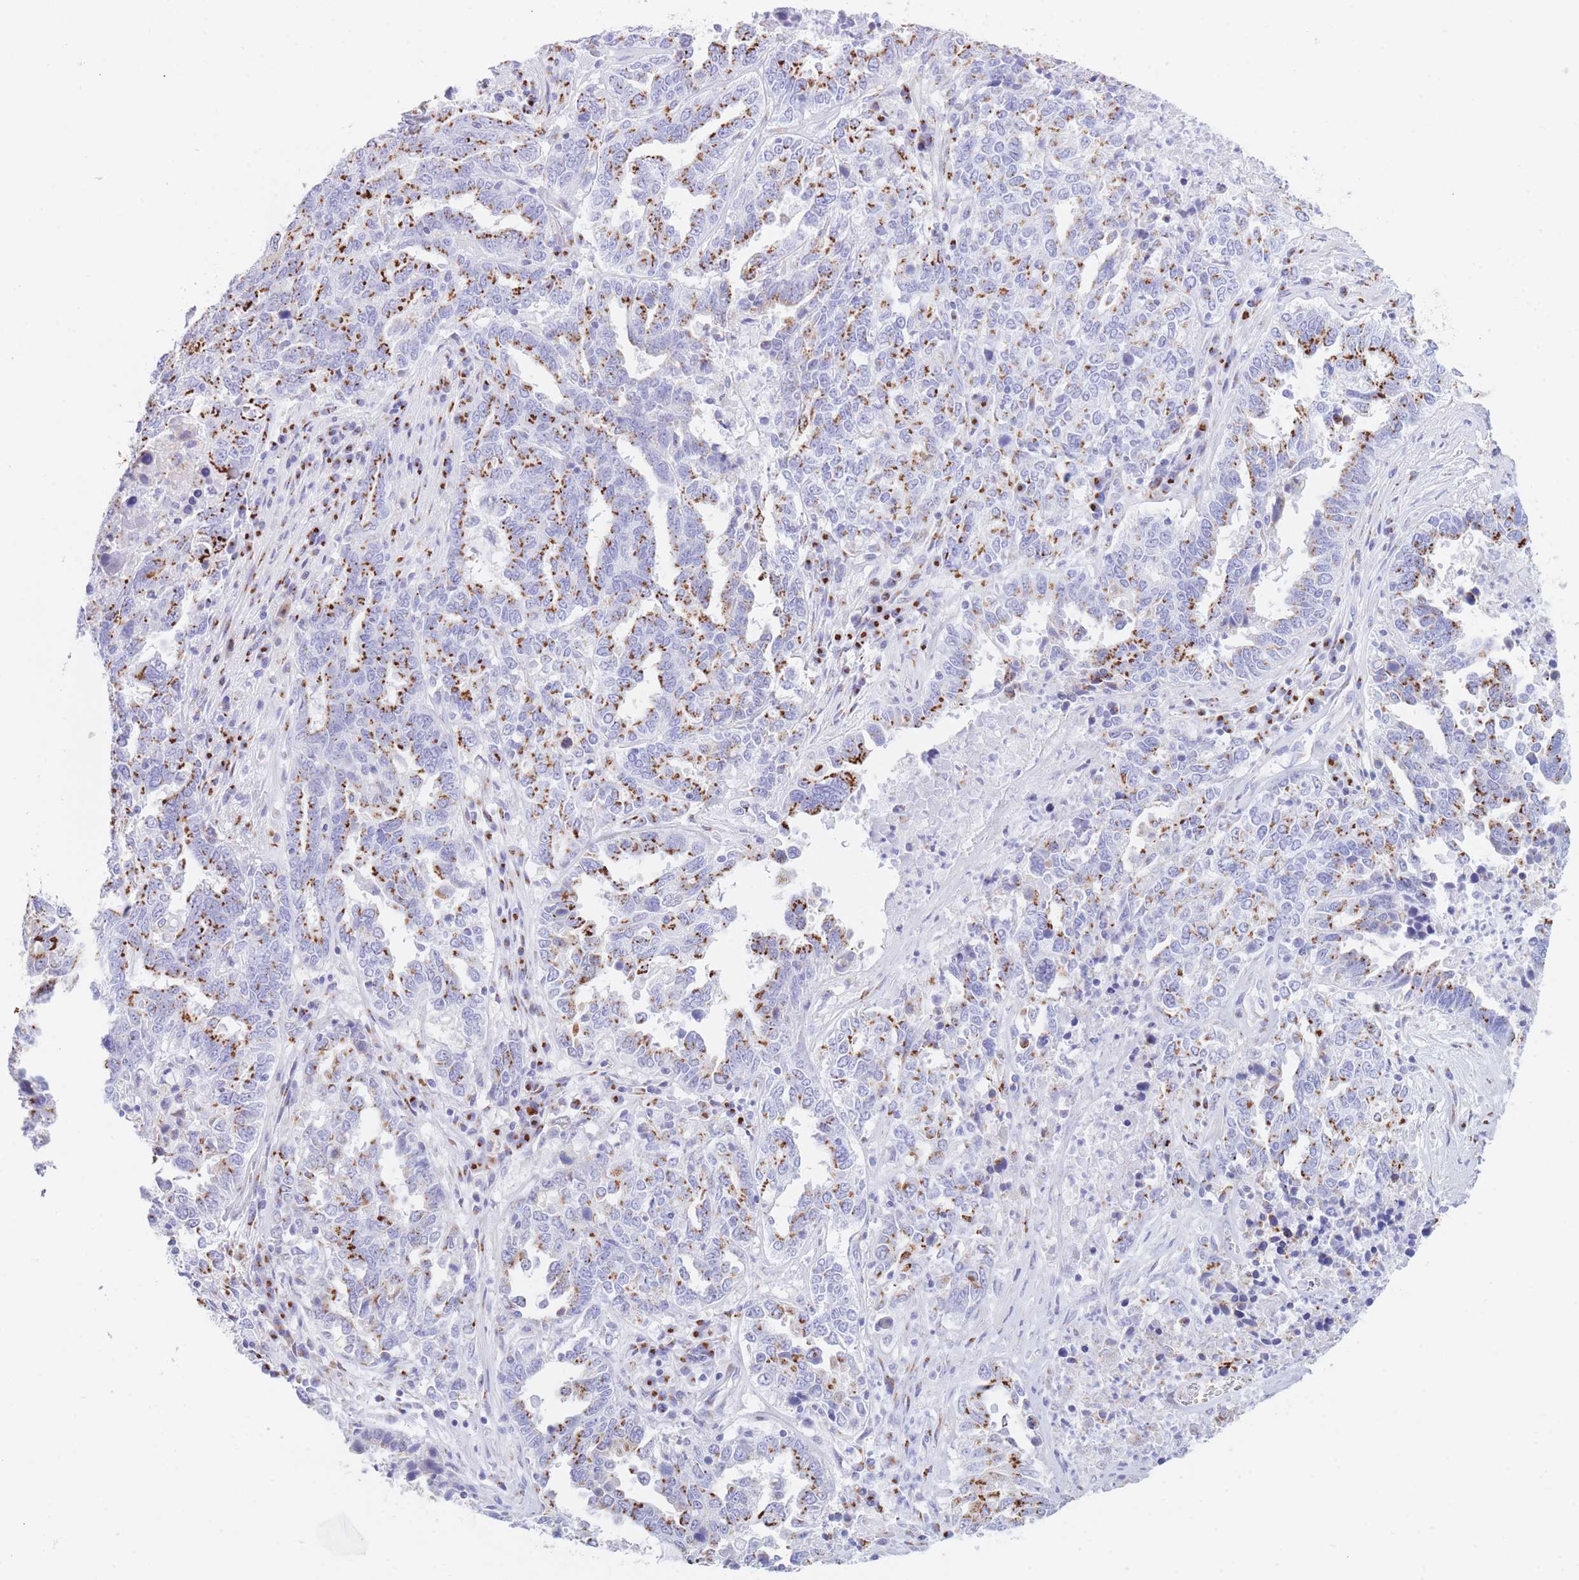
{"staining": {"intensity": "strong", "quantity": "25%-75%", "location": "cytoplasmic/membranous"}, "tissue": "ovarian cancer", "cell_type": "Tumor cells", "image_type": "cancer", "snomed": [{"axis": "morphology", "description": "Carcinoma, endometroid"}, {"axis": "topography", "description": "Ovary"}], "caption": "Brown immunohistochemical staining in ovarian cancer displays strong cytoplasmic/membranous expression in about 25%-75% of tumor cells.", "gene": "FAM3C", "patient": {"sex": "female", "age": 62}}